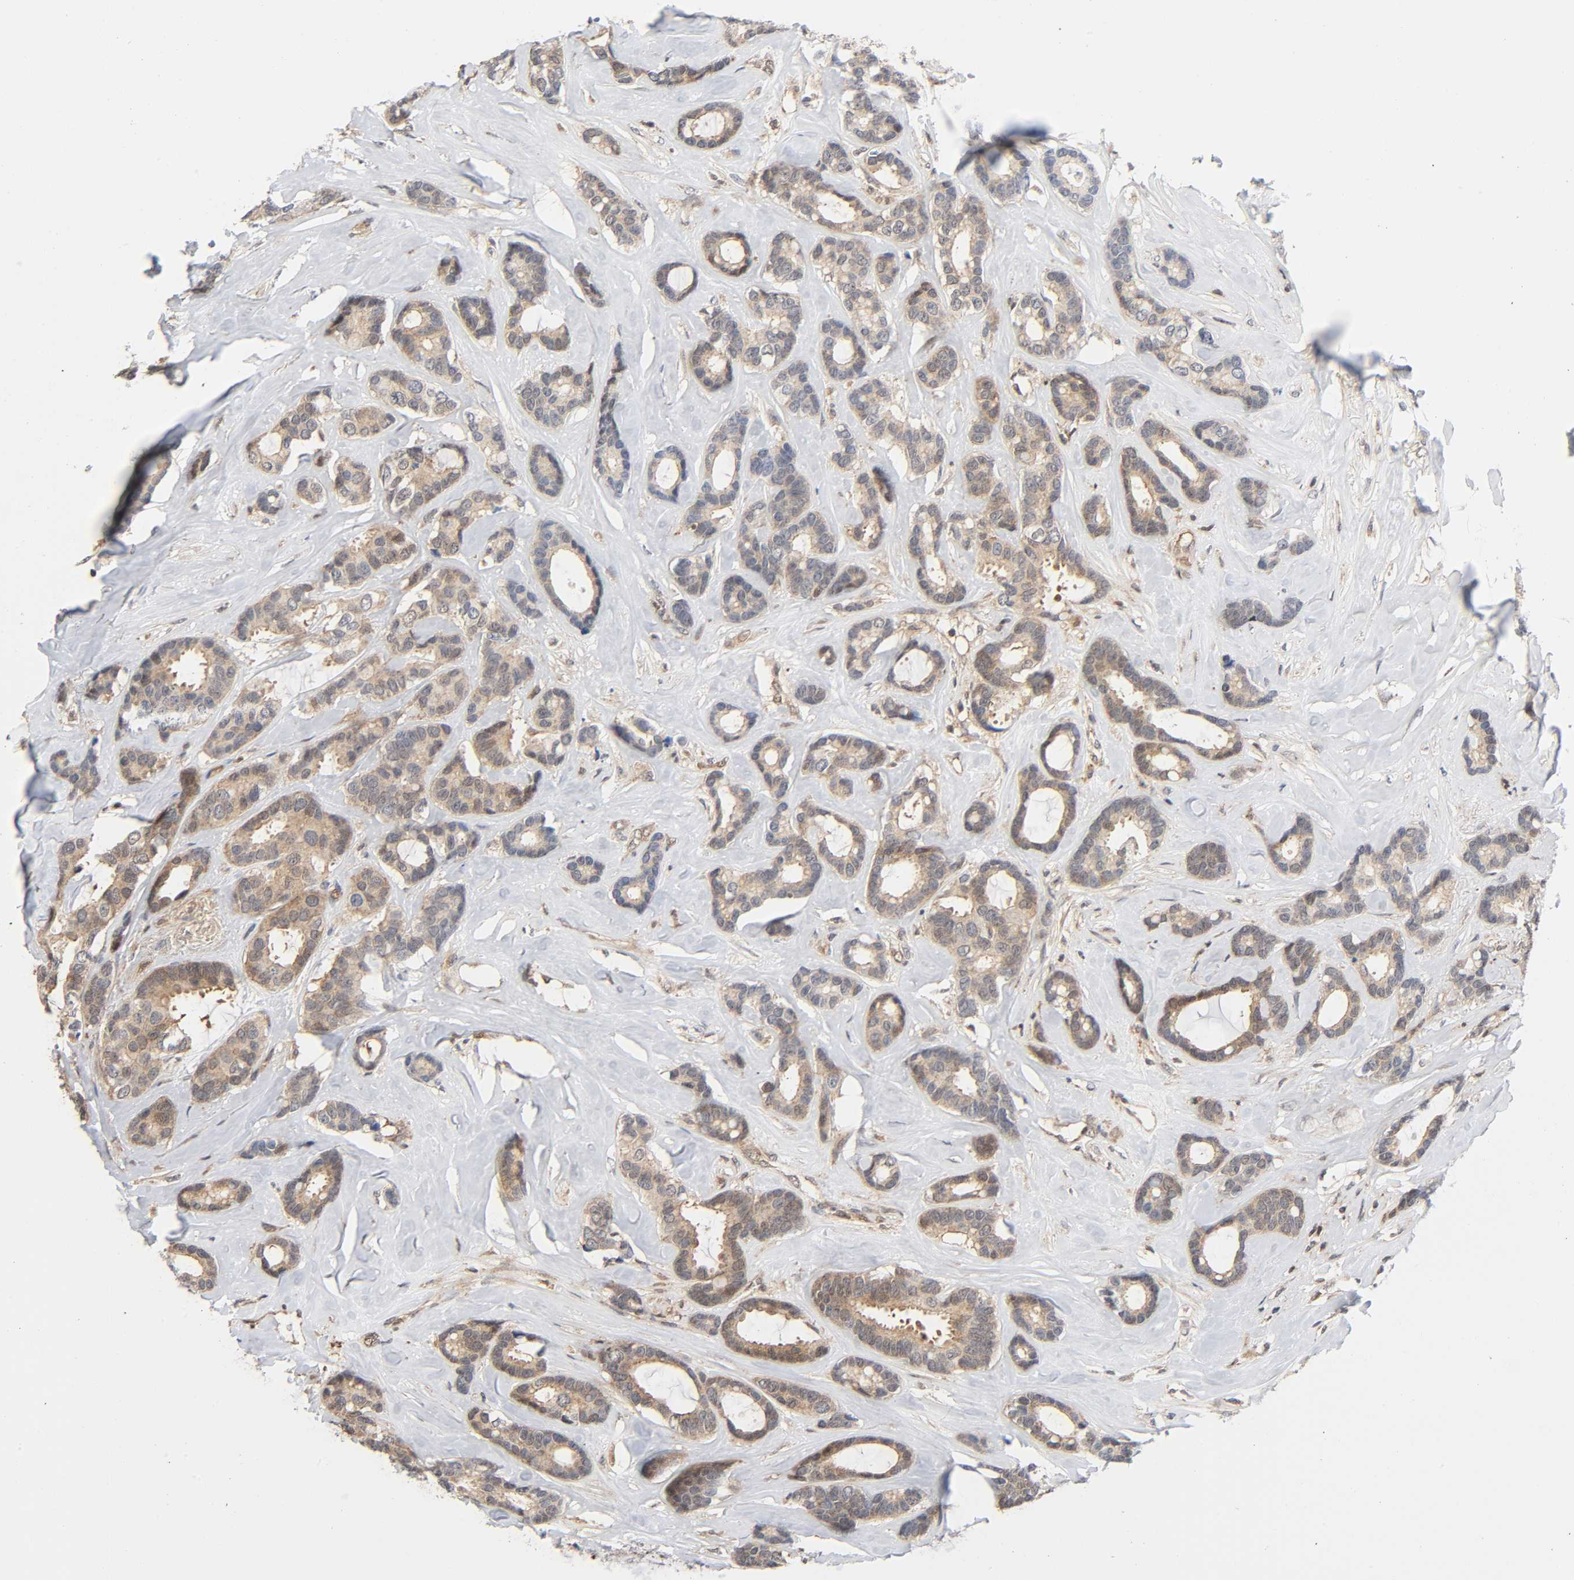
{"staining": {"intensity": "weak", "quantity": ">75%", "location": "cytoplasmic/membranous"}, "tissue": "breast cancer", "cell_type": "Tumor cells", "image_type": "cancer", "snomed": [{"axis": "morphology", "description": "Duct carcinoma"}, {"axis": "topography", "description": "Breast"}], "caption": "Breast intraductal carcinoma tissue exhibits weak cytoplasmic/membranous positivity in about >75% of tumor cells, visualized by immunohistochemistry.", "gene": "CASP9", "patient": {"sex": "female", "age": 87}}